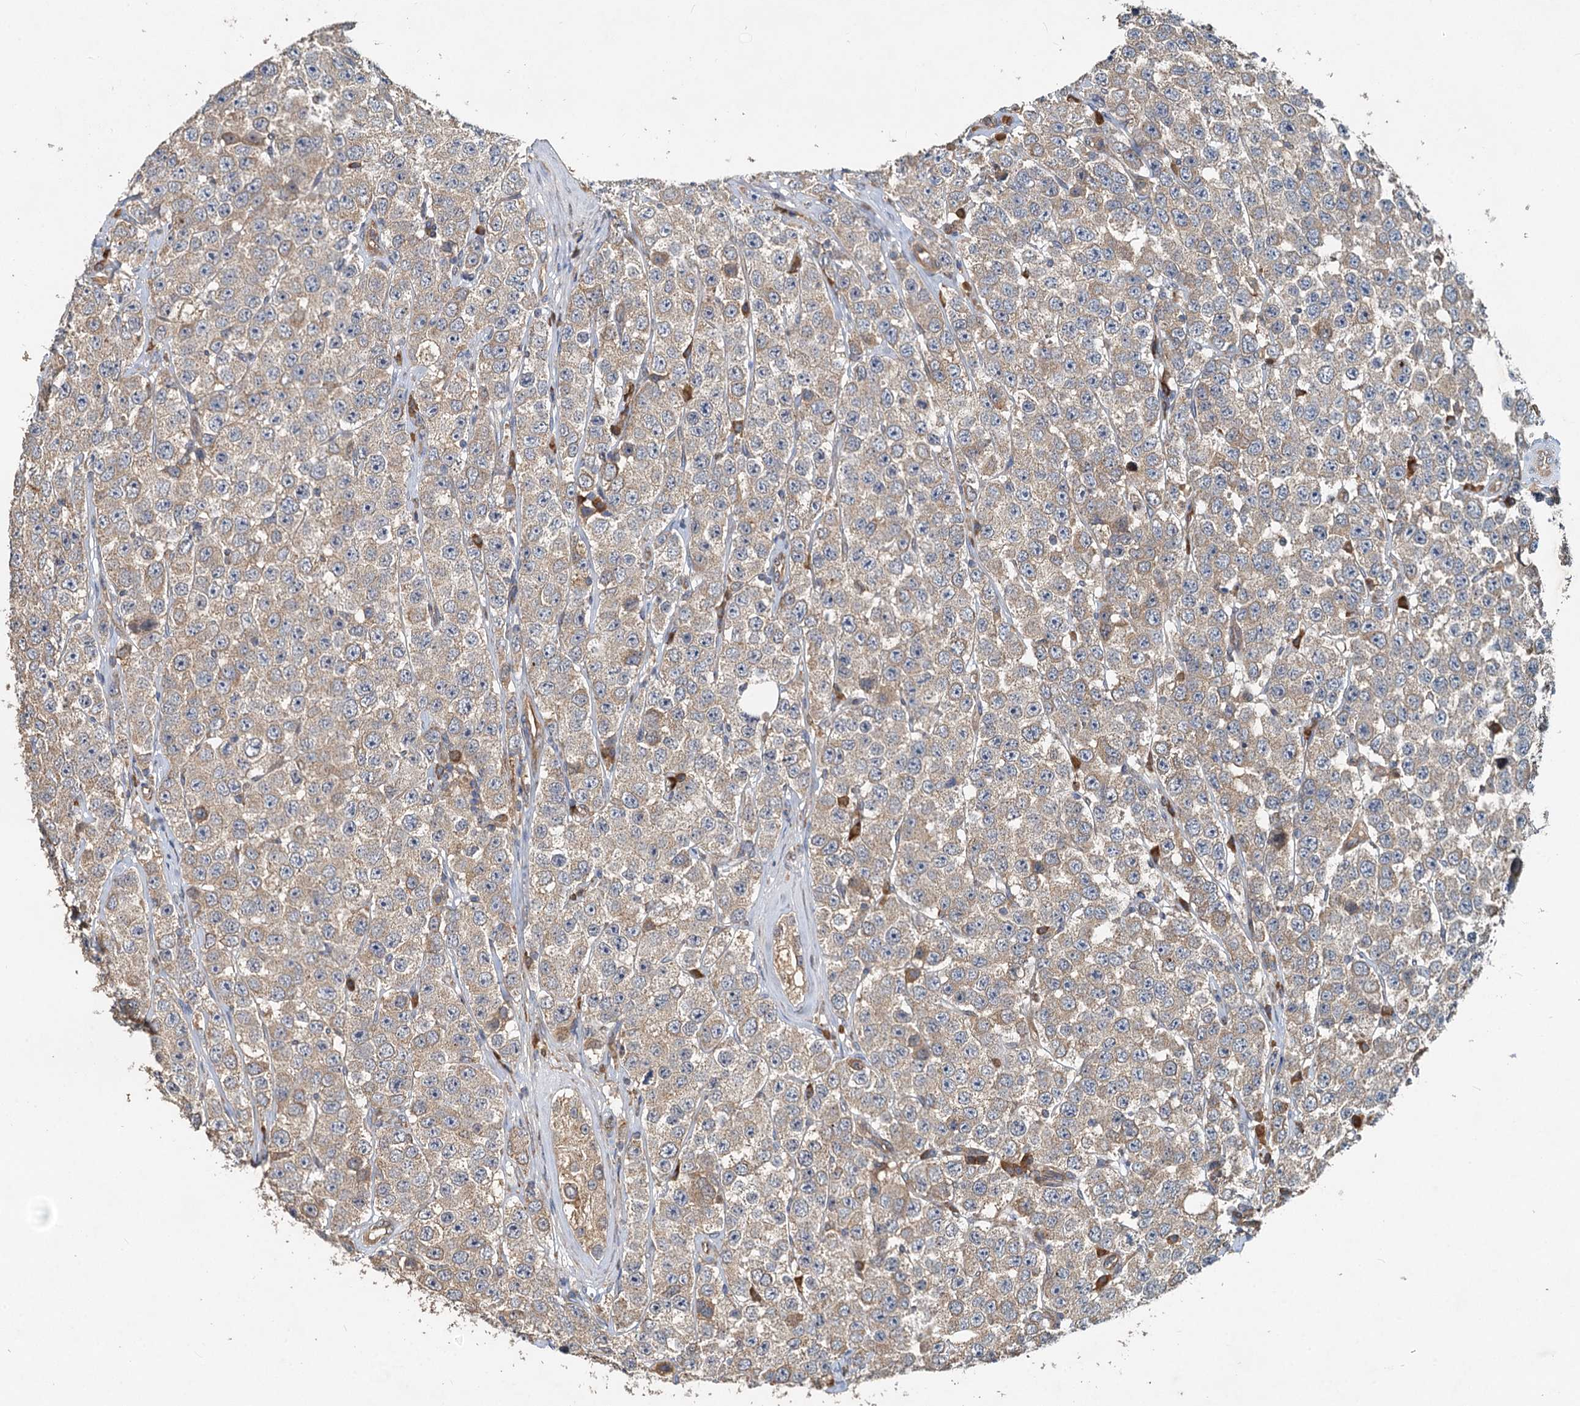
{"staining": {"intensity": "weak", "quantity": "25%-75%", "location": "cytoplasmic/membranous"}, "tissue": "testis cancer", "cell_type": "Tumor cells", "image_type": "cancer", "snomed": [{"axis": "morphology", "description": "Seminoma, NOS"}, {"axis": "topography", "description": "Testis"}], "caption": "Immunohistochemical staining of human testis seminoma exhibits low levels of weak cytoplasmic/membranous protein positivity in approximately 25%-75% of tumor cells. The protein of interest is stained brown, and the nuclei are stained in blue (DAB (3,3'-diaminobenzidine) IHC with brightfield microscopy, high magnification).", "gene": "HYI", "patient": {"sex": "male", "age": 28}}